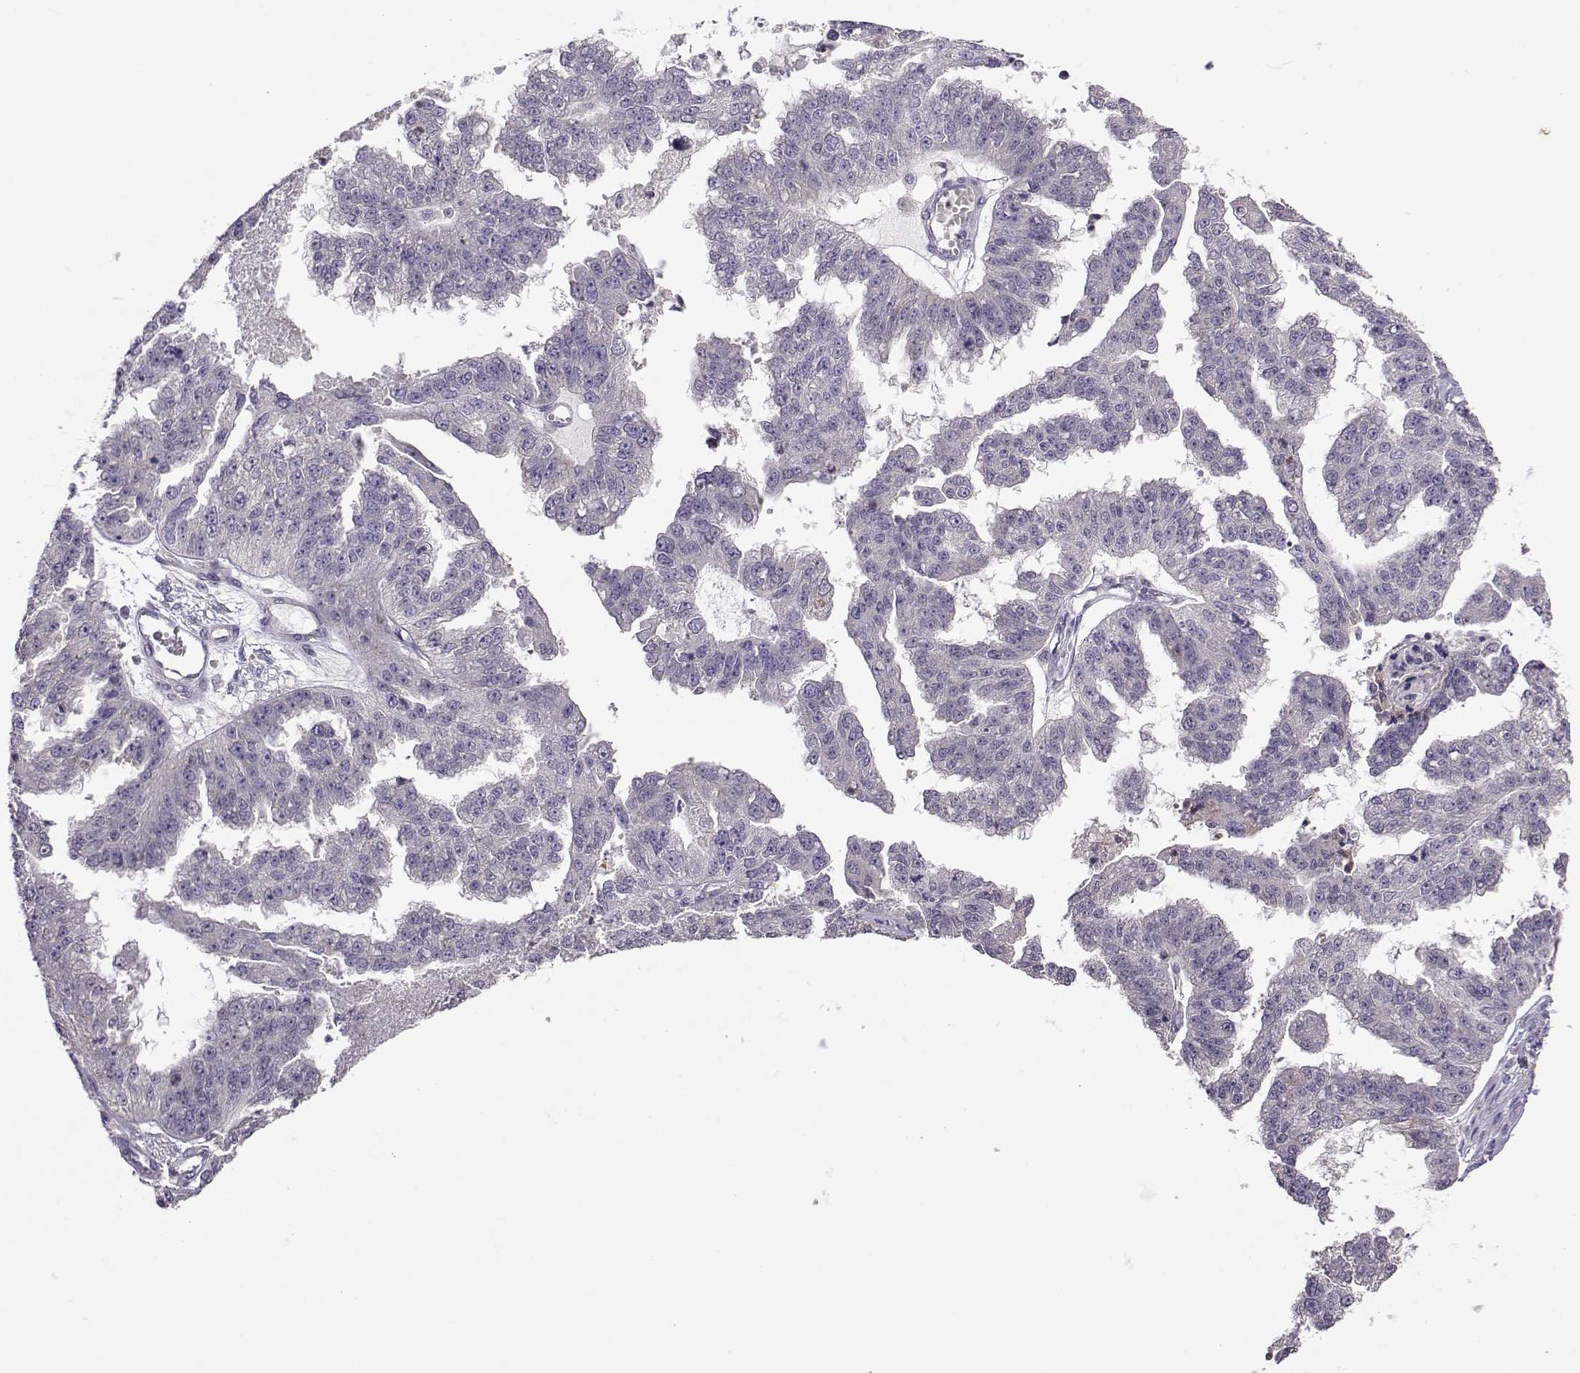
{"staining": {"intensity": "negative", "quantity": "none", "location": "none"}, "tissue": "ovarian cancer", "cell_type": "Tumor cells", "image_type": "cancer", "snomed": [{"axis": "morphology", "description": "Cystadenocarcinoma, serous, NOS"}, {"axis": "topography", "description": "Ovary"}], "caption": "IHC photomicrograph of neoplastic tissue: ovarian cancer stained with DAB (3,3'-diaminobenzidine) reveals no significant protein staining in tumor cells. (Brightfield microscopy of DAB immunohistochemistry at high magnification).", "gene": "FCAMR", "patient": {"sex": "female", "age": 58}}